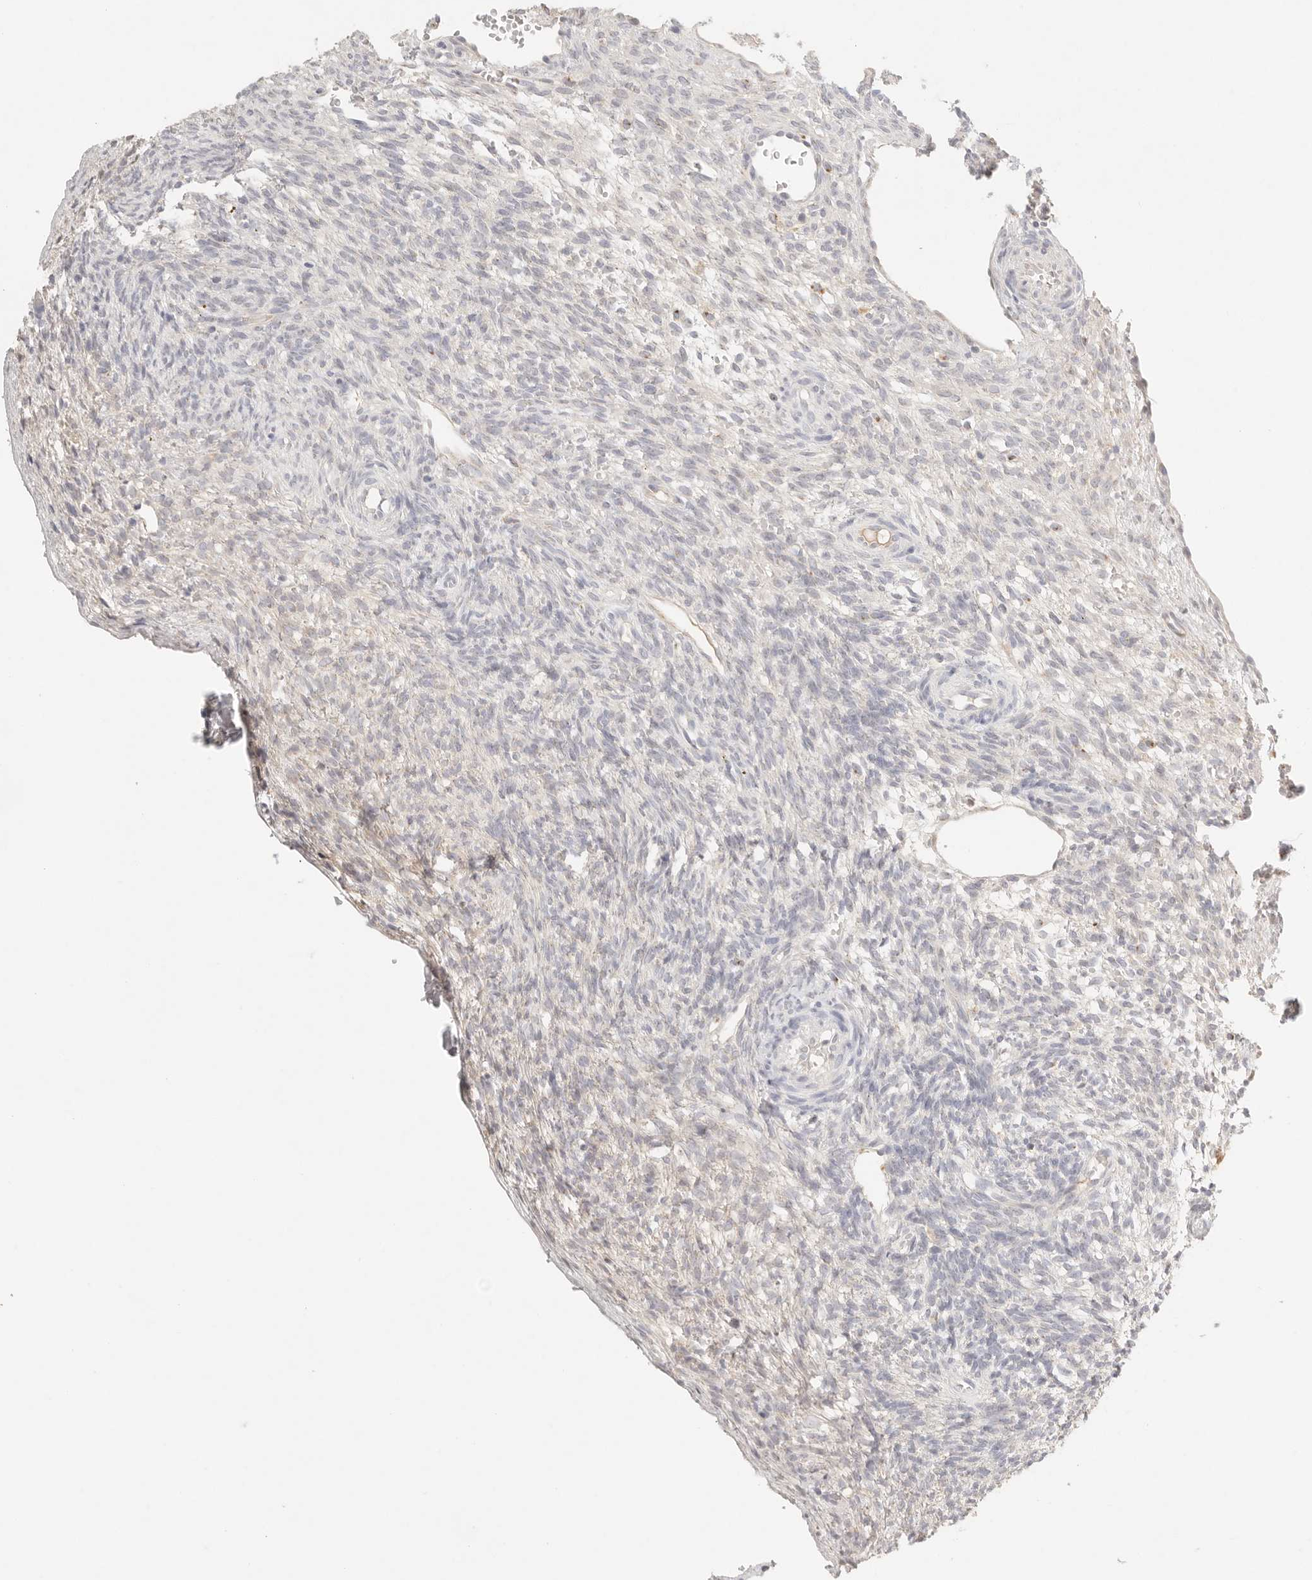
{"staining": {"intensity": "negative", "quantity": "none", "location": "none"}, "tissue": "ovary", "cell_type": "Follicle cells", "image_type": "normal", "snomed": [{"axis": "morphology", "description": "Normal tissue, NOS"}, {"axis": "topography", "description": "Ovary"}], "caption": "Immunohistochemistry (IHC) photomicrograph of normal human ovary stained for a protein (brown), which demonstrates no staining in follicle cells.", "gene": "CEP120", "patient": {"sex": "female", "age": 34}}